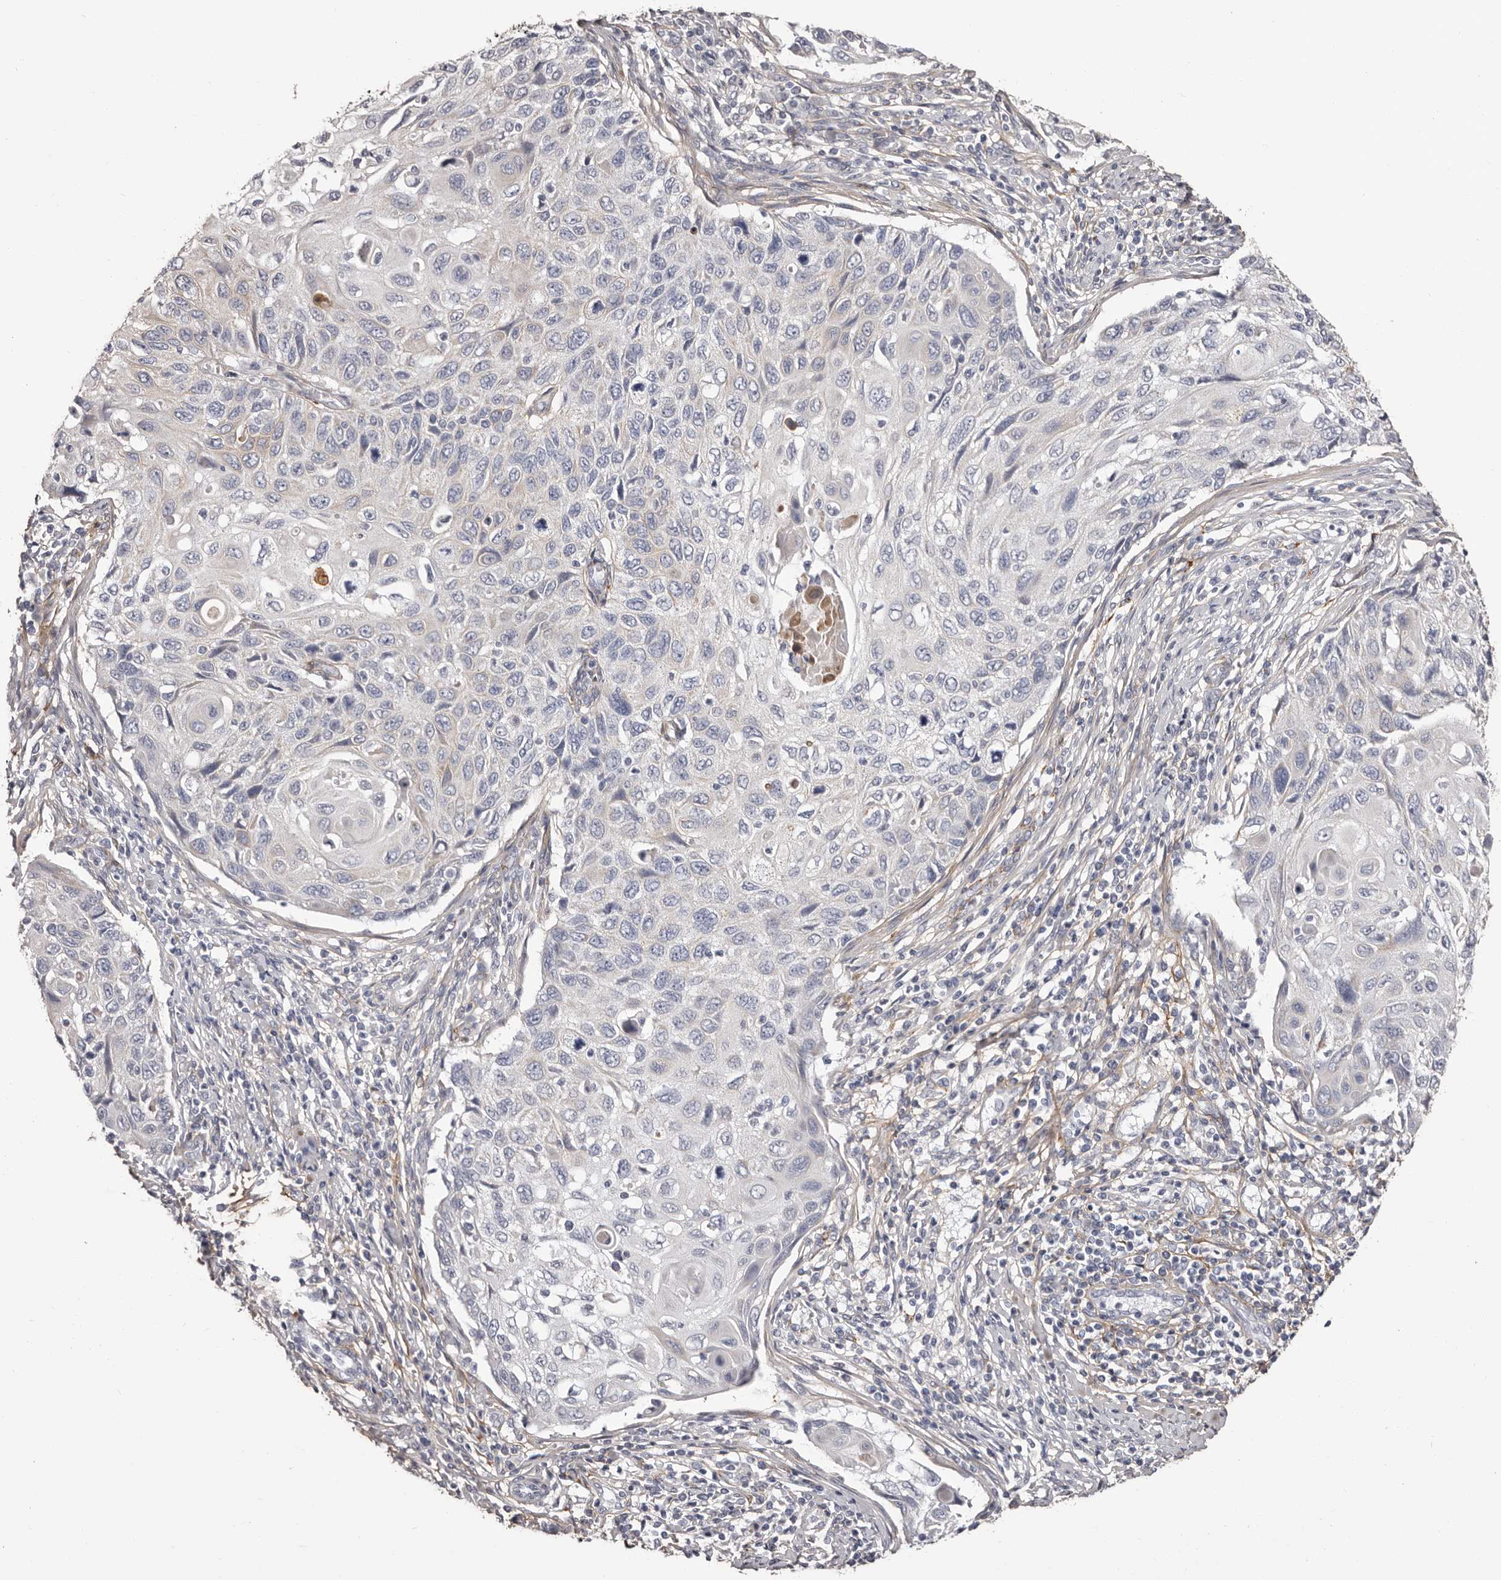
{"staining": {"intensity": "negative", "quantity": "none", "location": "none"}, "tissue": "cervical cancer", "cell_type": "Tumor cells", "image_type": "cancer", "snomed": [{"axis": "morphology", "description": "Squamous cell carcinoma, NOS"}, {"axis": "topography", "description": "Cervix"}], "caption": "Tumor cells show no significant positivity in cervical squamous cell carcinoma.", "gene": "COL6A1", "patient": {"sex": "female", "age": 70}}